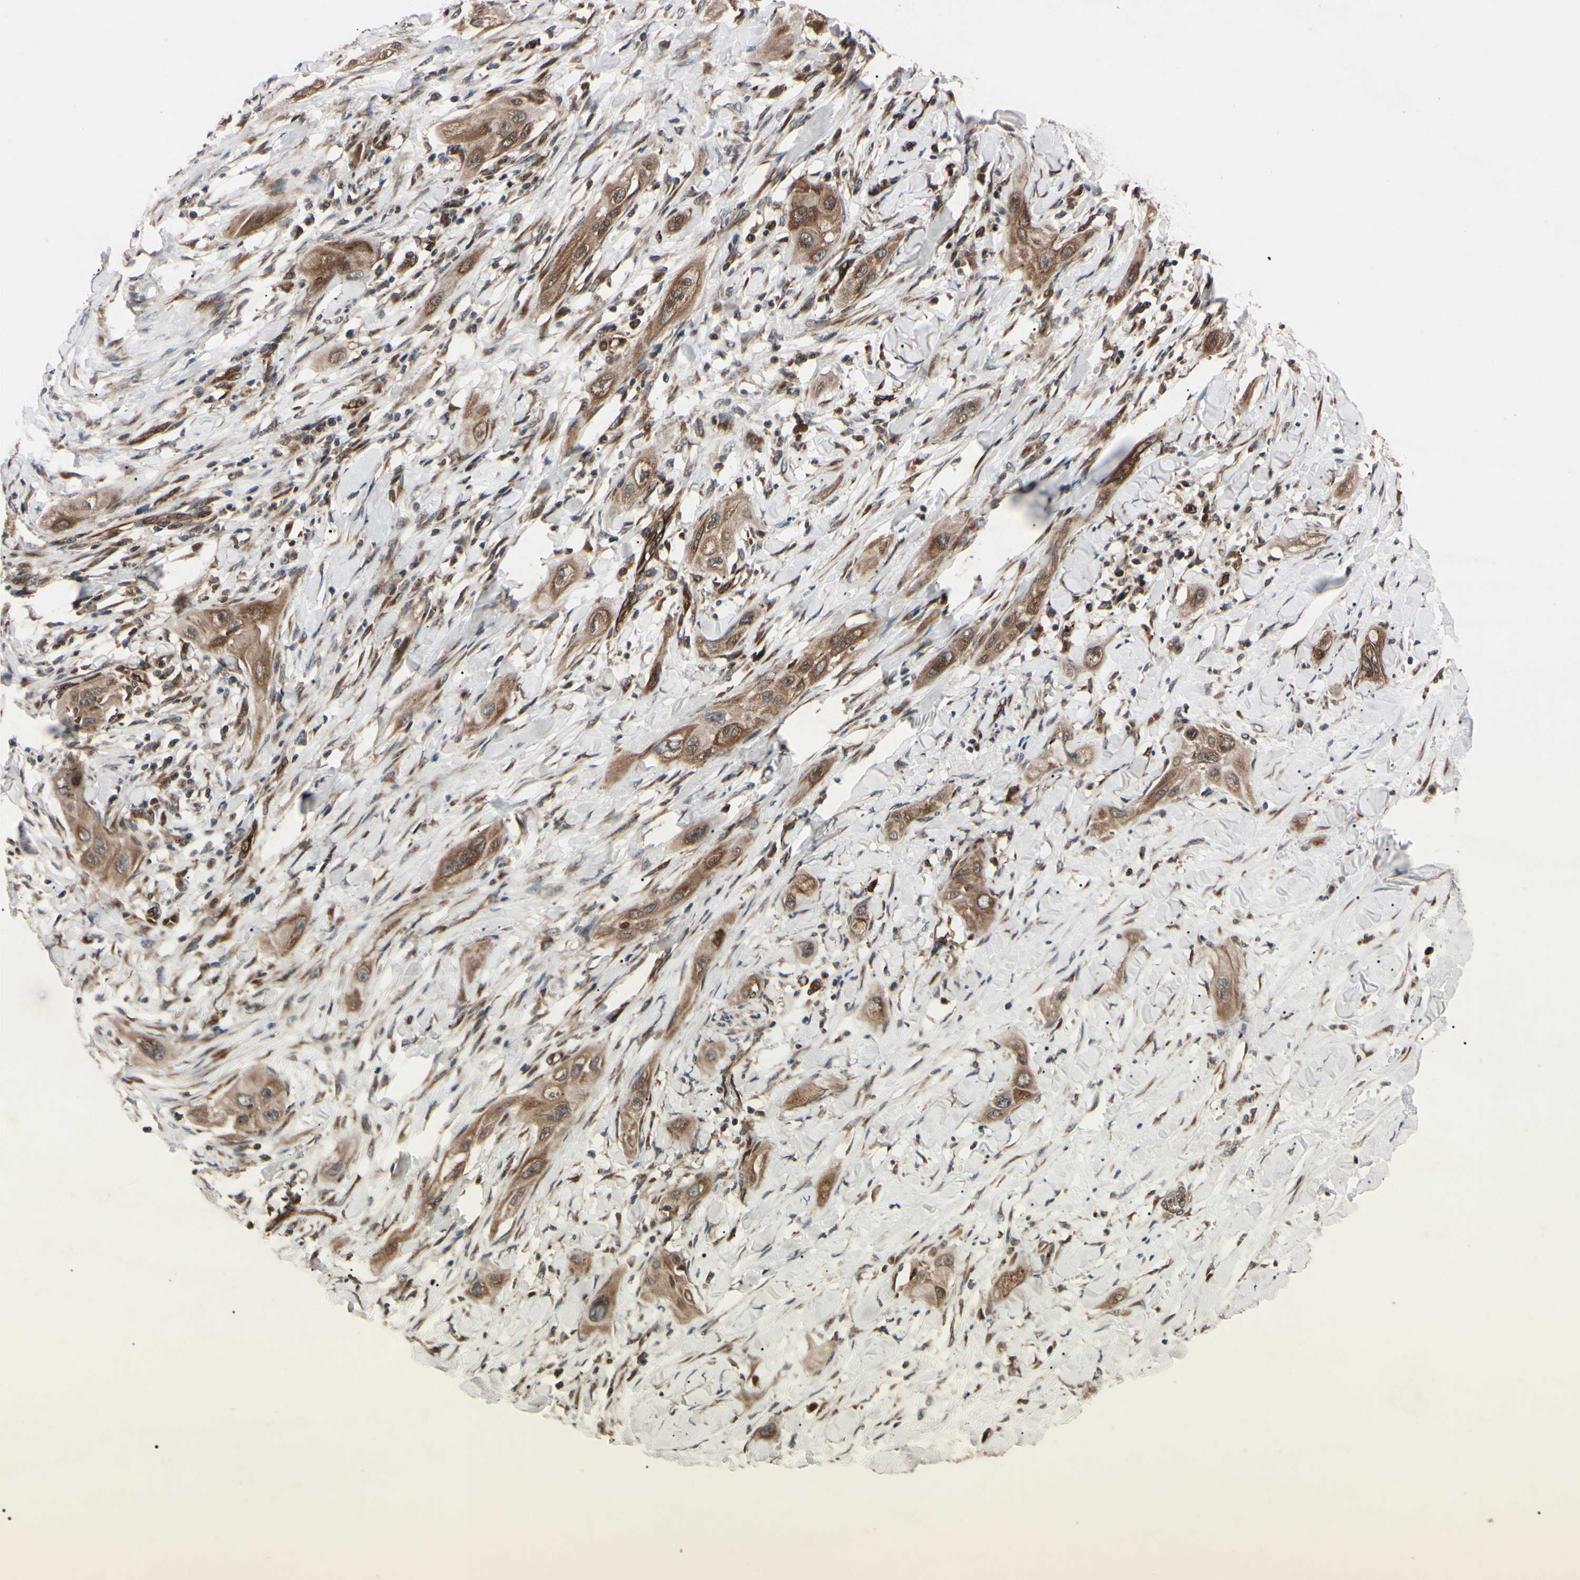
{"staining": {"intensity": "moderate", "quantity": ">75%", "location": "cytoplasmic/membranous"}, "tissue": "lung cancer", "cell_type": "Tumor cells", "image_type": "cancer", "snomed": [{"axis": "morphology", "description": "Squamous cell carcinoma, NOS"}, {"axis": "topography", "description": "Lung"}], "caption": "Squamous cell carcinoma (lung) was stained to show a protein in brown. There is medium levels of moderate cytoplasmic/membranous staining in approximately >75% of tumor cells.", "gene": "GUCY1B1", "patient": {"sex": "female", "age": 47}}